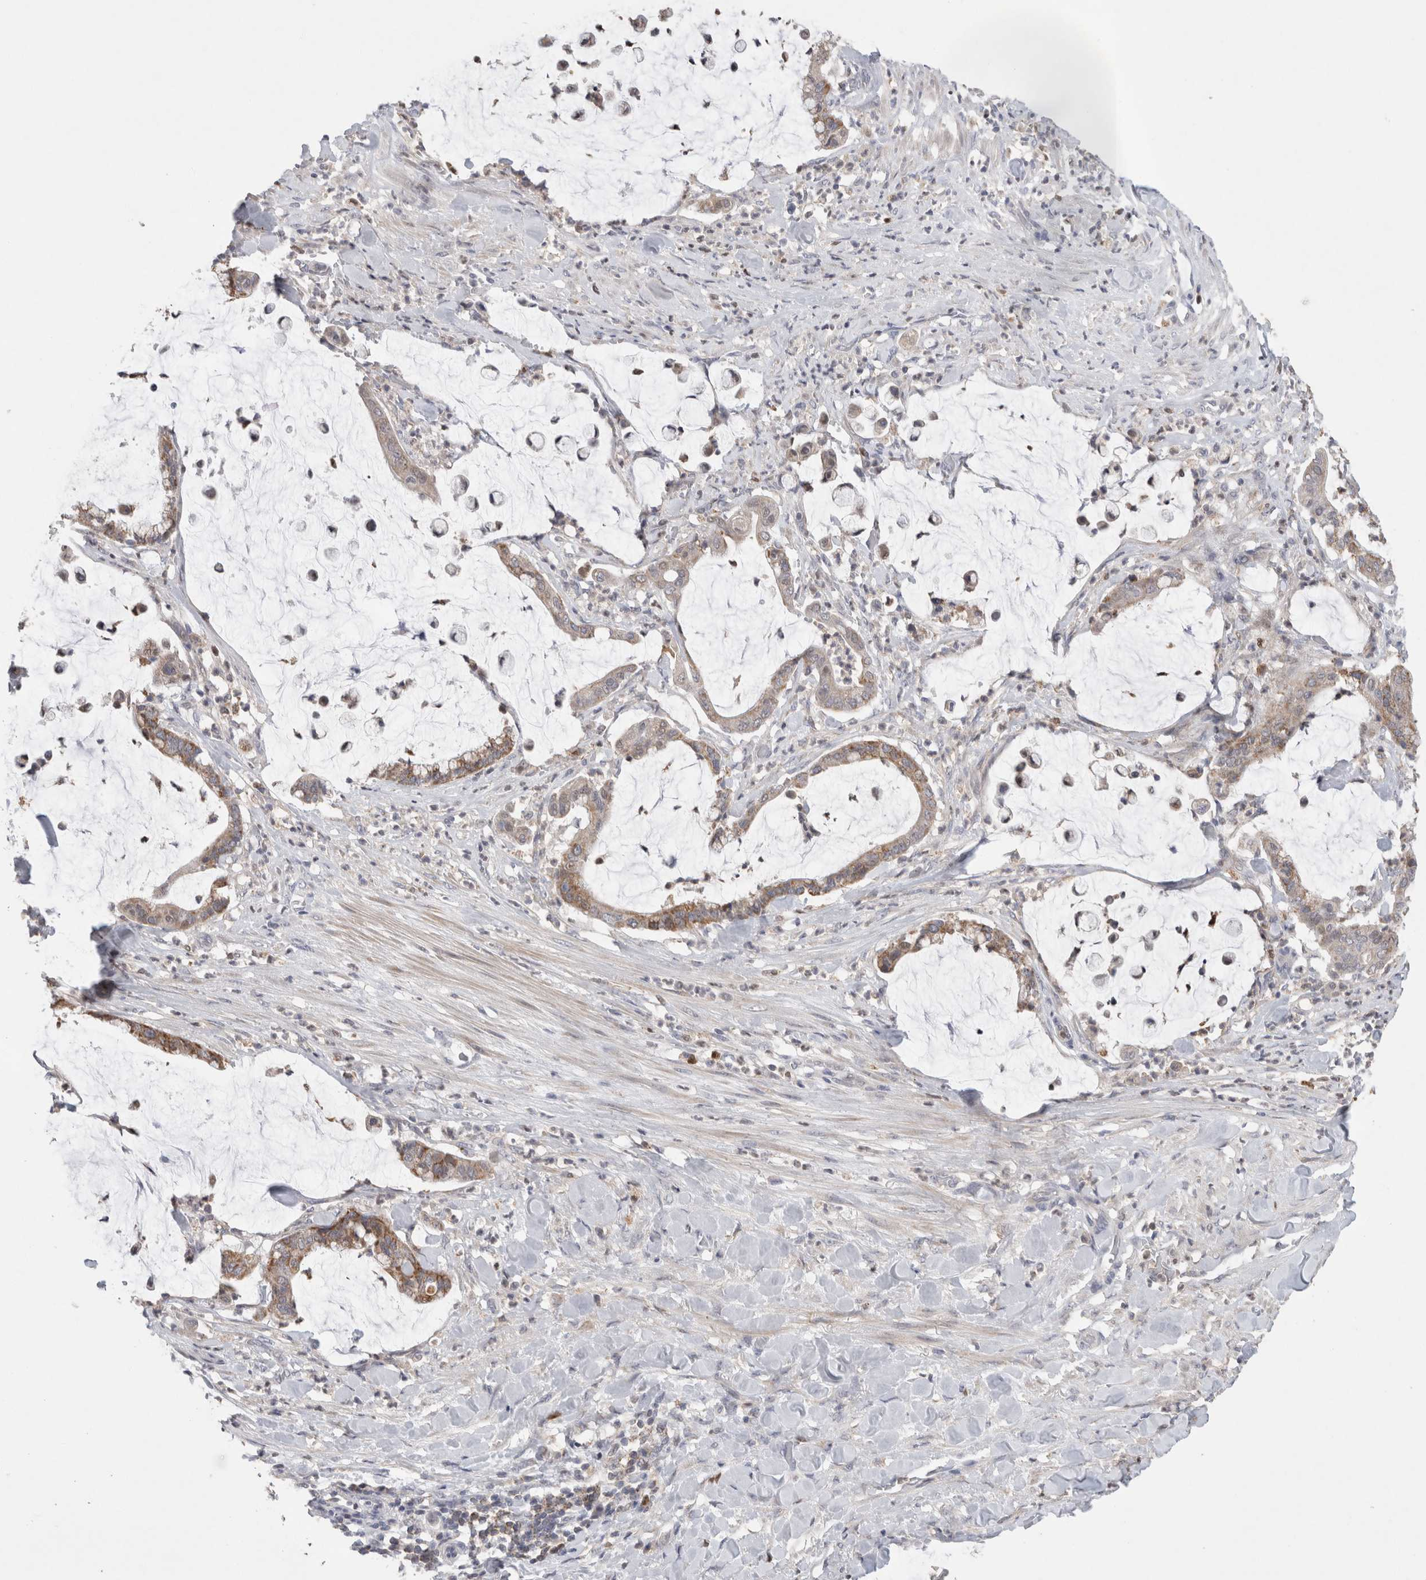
{"staining": {"intensity": "moderate", "quantity": ">75%", "location": "cytoplasmic/membranous"}, "tissue": "pancreatic cancer", "cell_type": "Tumor cells", "image_type": "cancer", "snomed": [{"axis": "morphology", "description": "Adenocarcinoma, NOS"}, {"axis": "topography", "description": "Pancreas"}], "caption": "The immunohistochemical stain shows moderate cytoplasmic/membranous expression in tumor cells of pancreatic cancer (adenocarcinoma) tissue.", "gene": "AGMAT", "patient": {"sex": "male", "age": 41}}